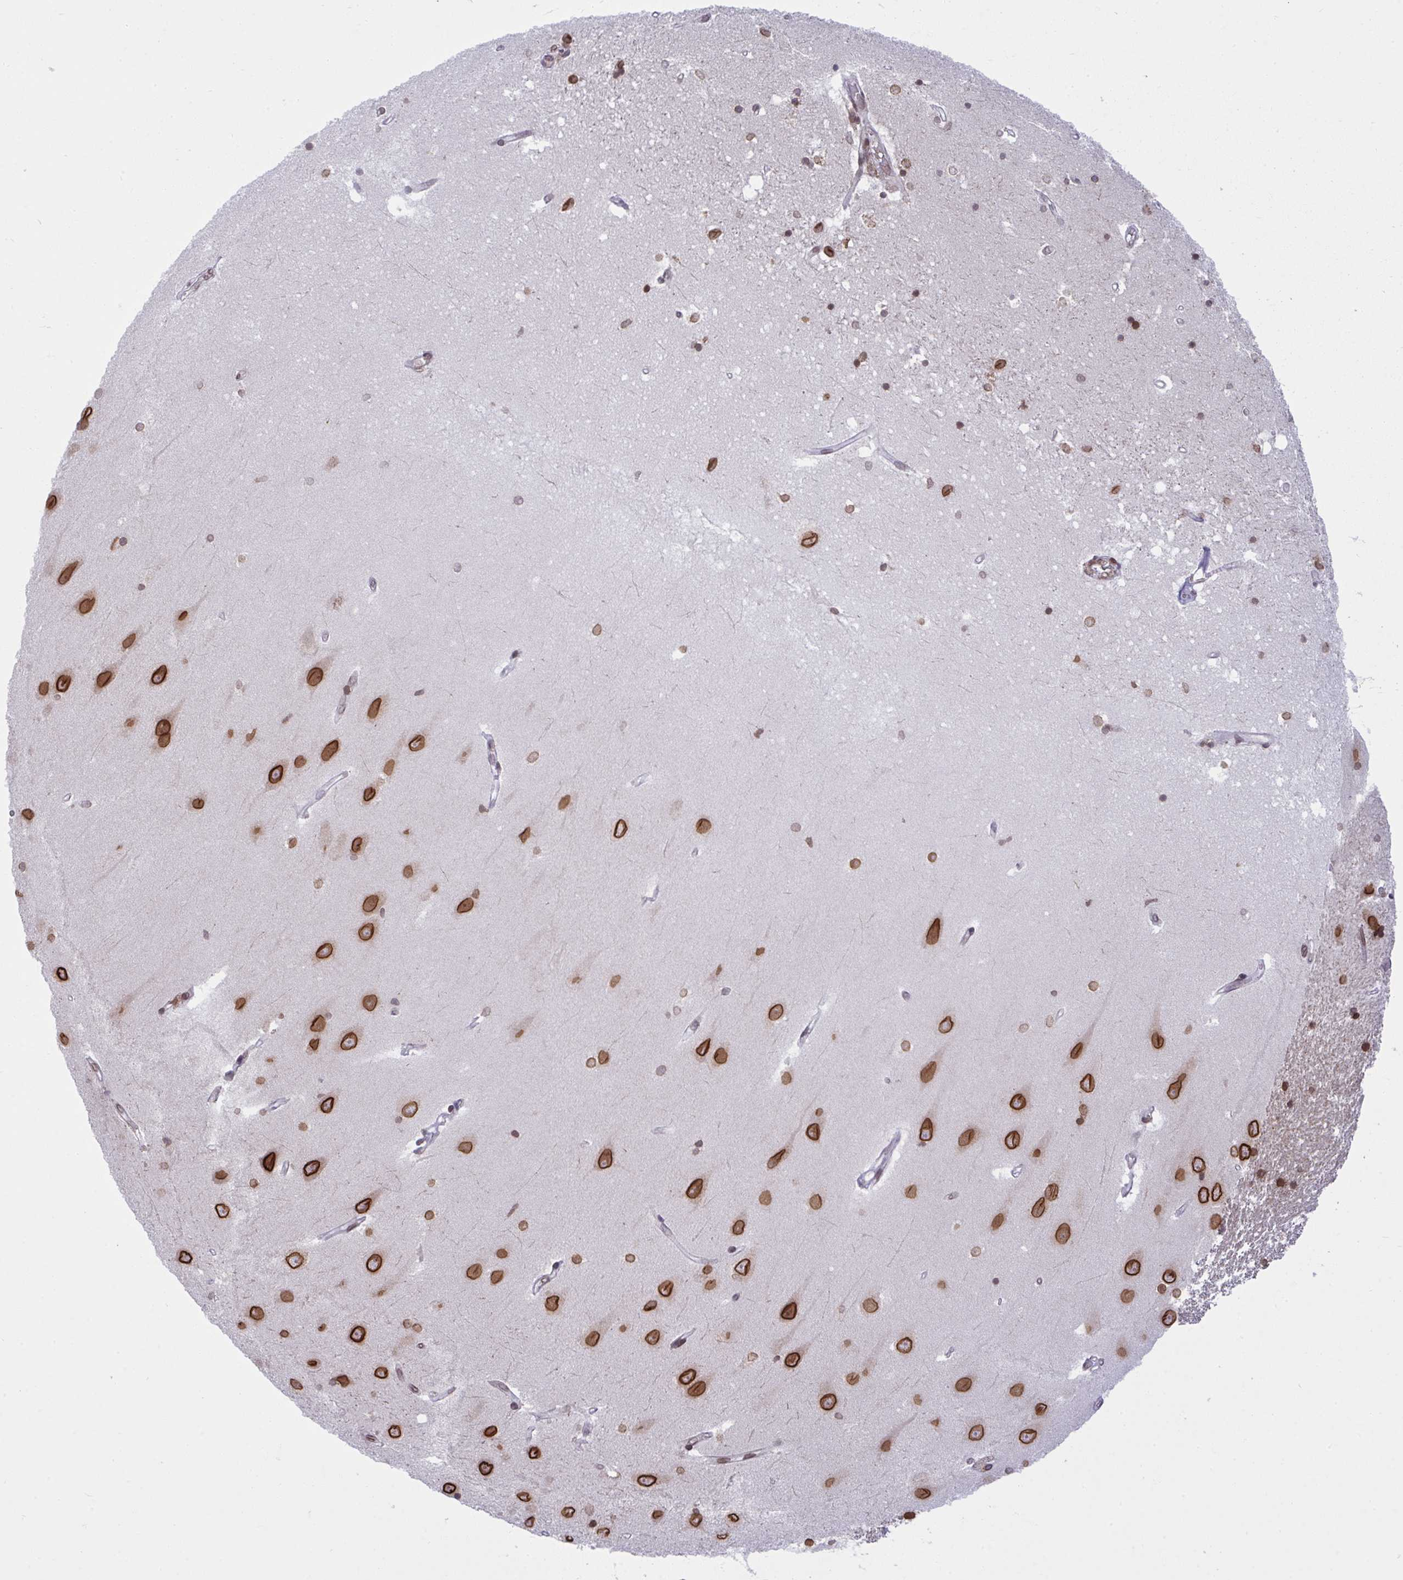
{"staining": {"intensity": "moderate", "quantity": ">75%", "location": "cytoplasmic/membranous,nuclear"}, "tissue": "hippocampus", "cell_type": "Glial cells", "image_type": "normal", "snomed": [{"axis": "morphology", "description": "Normal tissue, NOS"}, {"axis": "topography", "description": "Hippocampus"}], "caption": "Moderate cytoplasmic/membranous,nuclear protein expression is seen in approximately >75% of glial cells in hippocampus. Immunohistochemistry (ihc) stains the protein in brown and the nuclei are stained blue.", "gene": "RANBP2", "patient": {"sex": "male", "age": 63}}